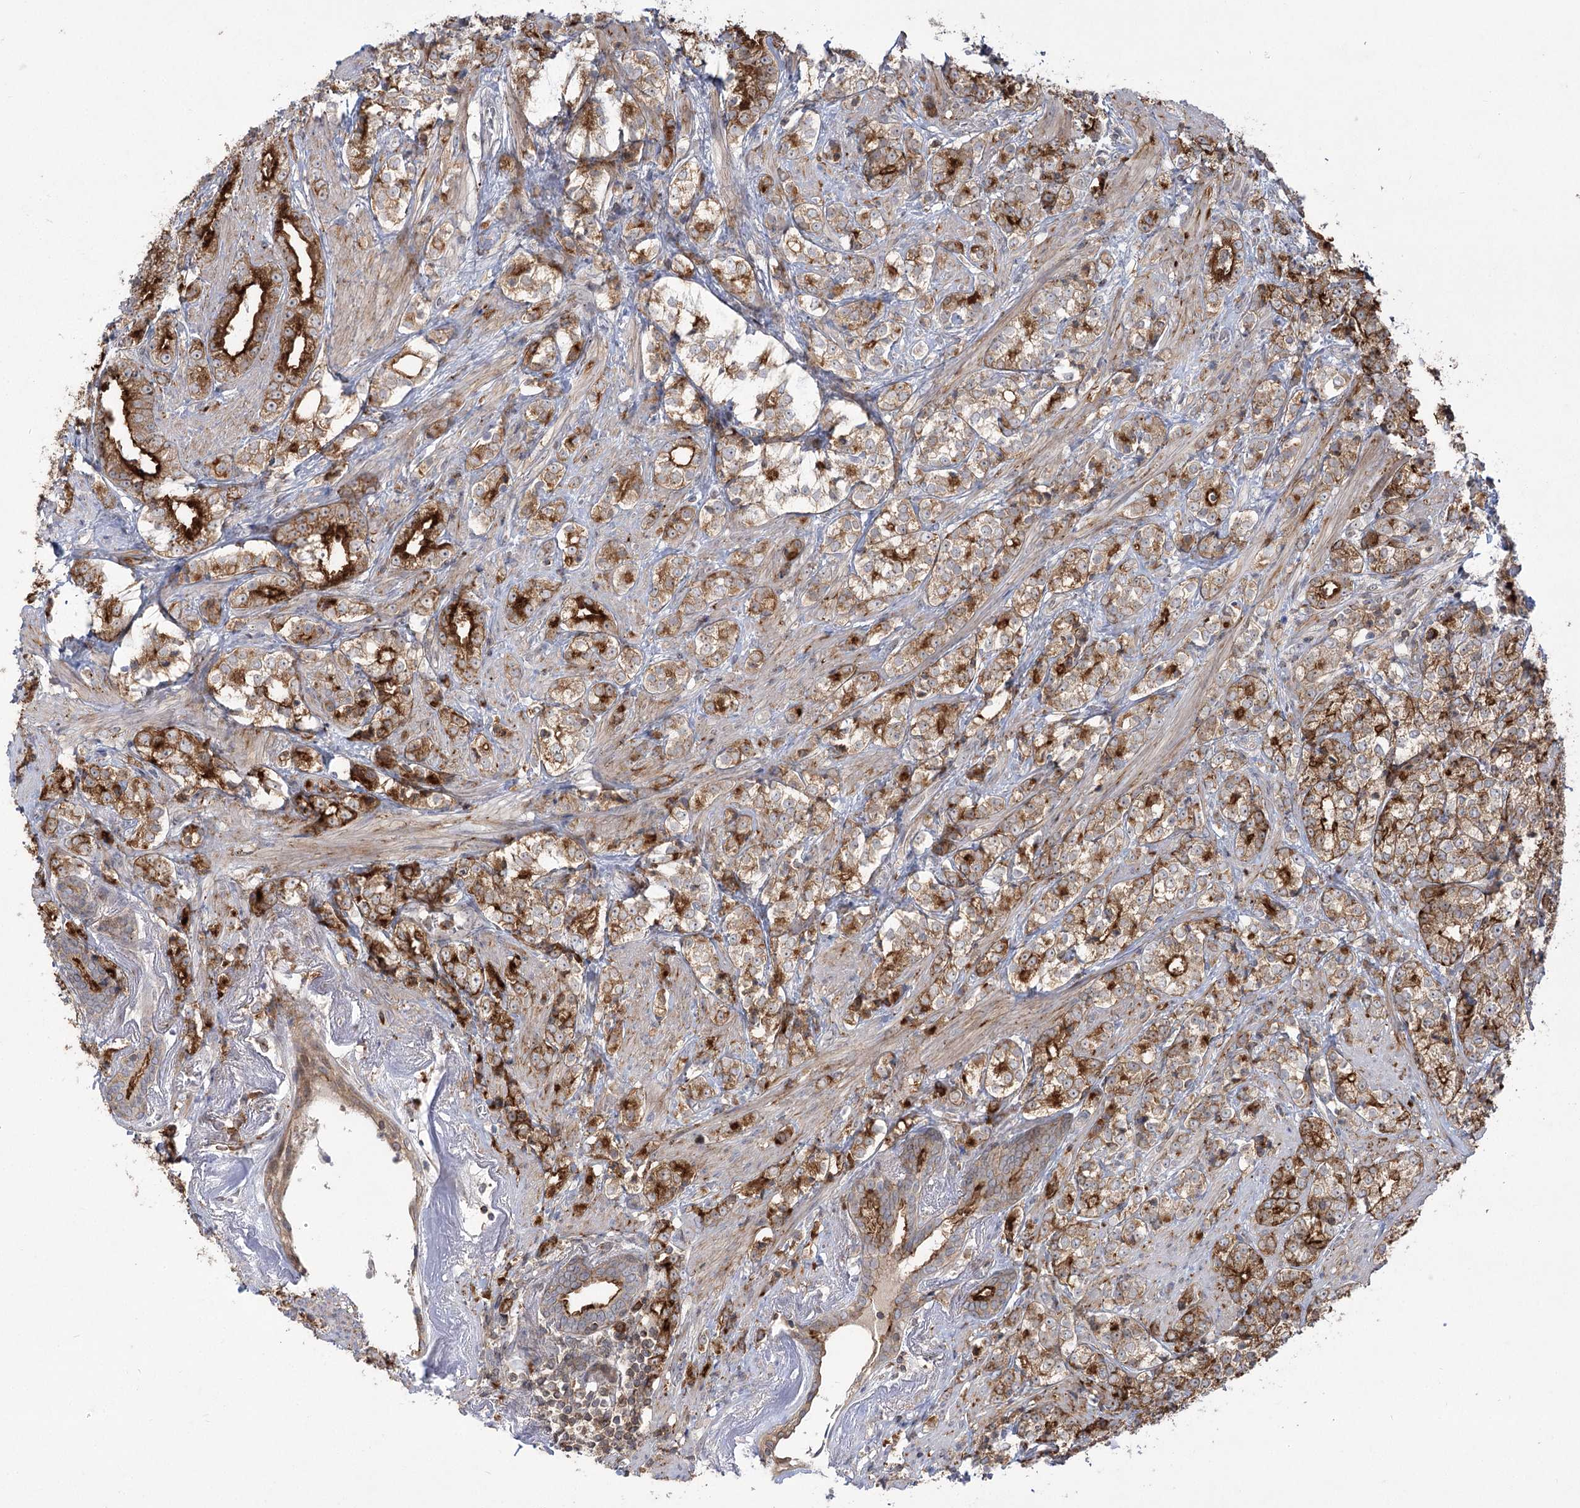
{"staining": {"intensity": "strong", "quantity": "25%-75%", "location": "cytoplasmic/membranous"}, "tissue": "prostate cancer", "cell_type": "Tumor cells", "image_type": "cancer", "snomed": [{"axis": "morphology", "description": "Adenocarcinoma, High grade"}, {"axis": "topography", "description": "Prostate"}], "caption": "The immunohistochemical stain shows strong cytoplasmic/membranous staining in tumor cells of prostate cancer (adenocarcinoma (high-grade)) tissue.", "gene": "SYTL1", "patient": {"sex": "male", "age": 69}}